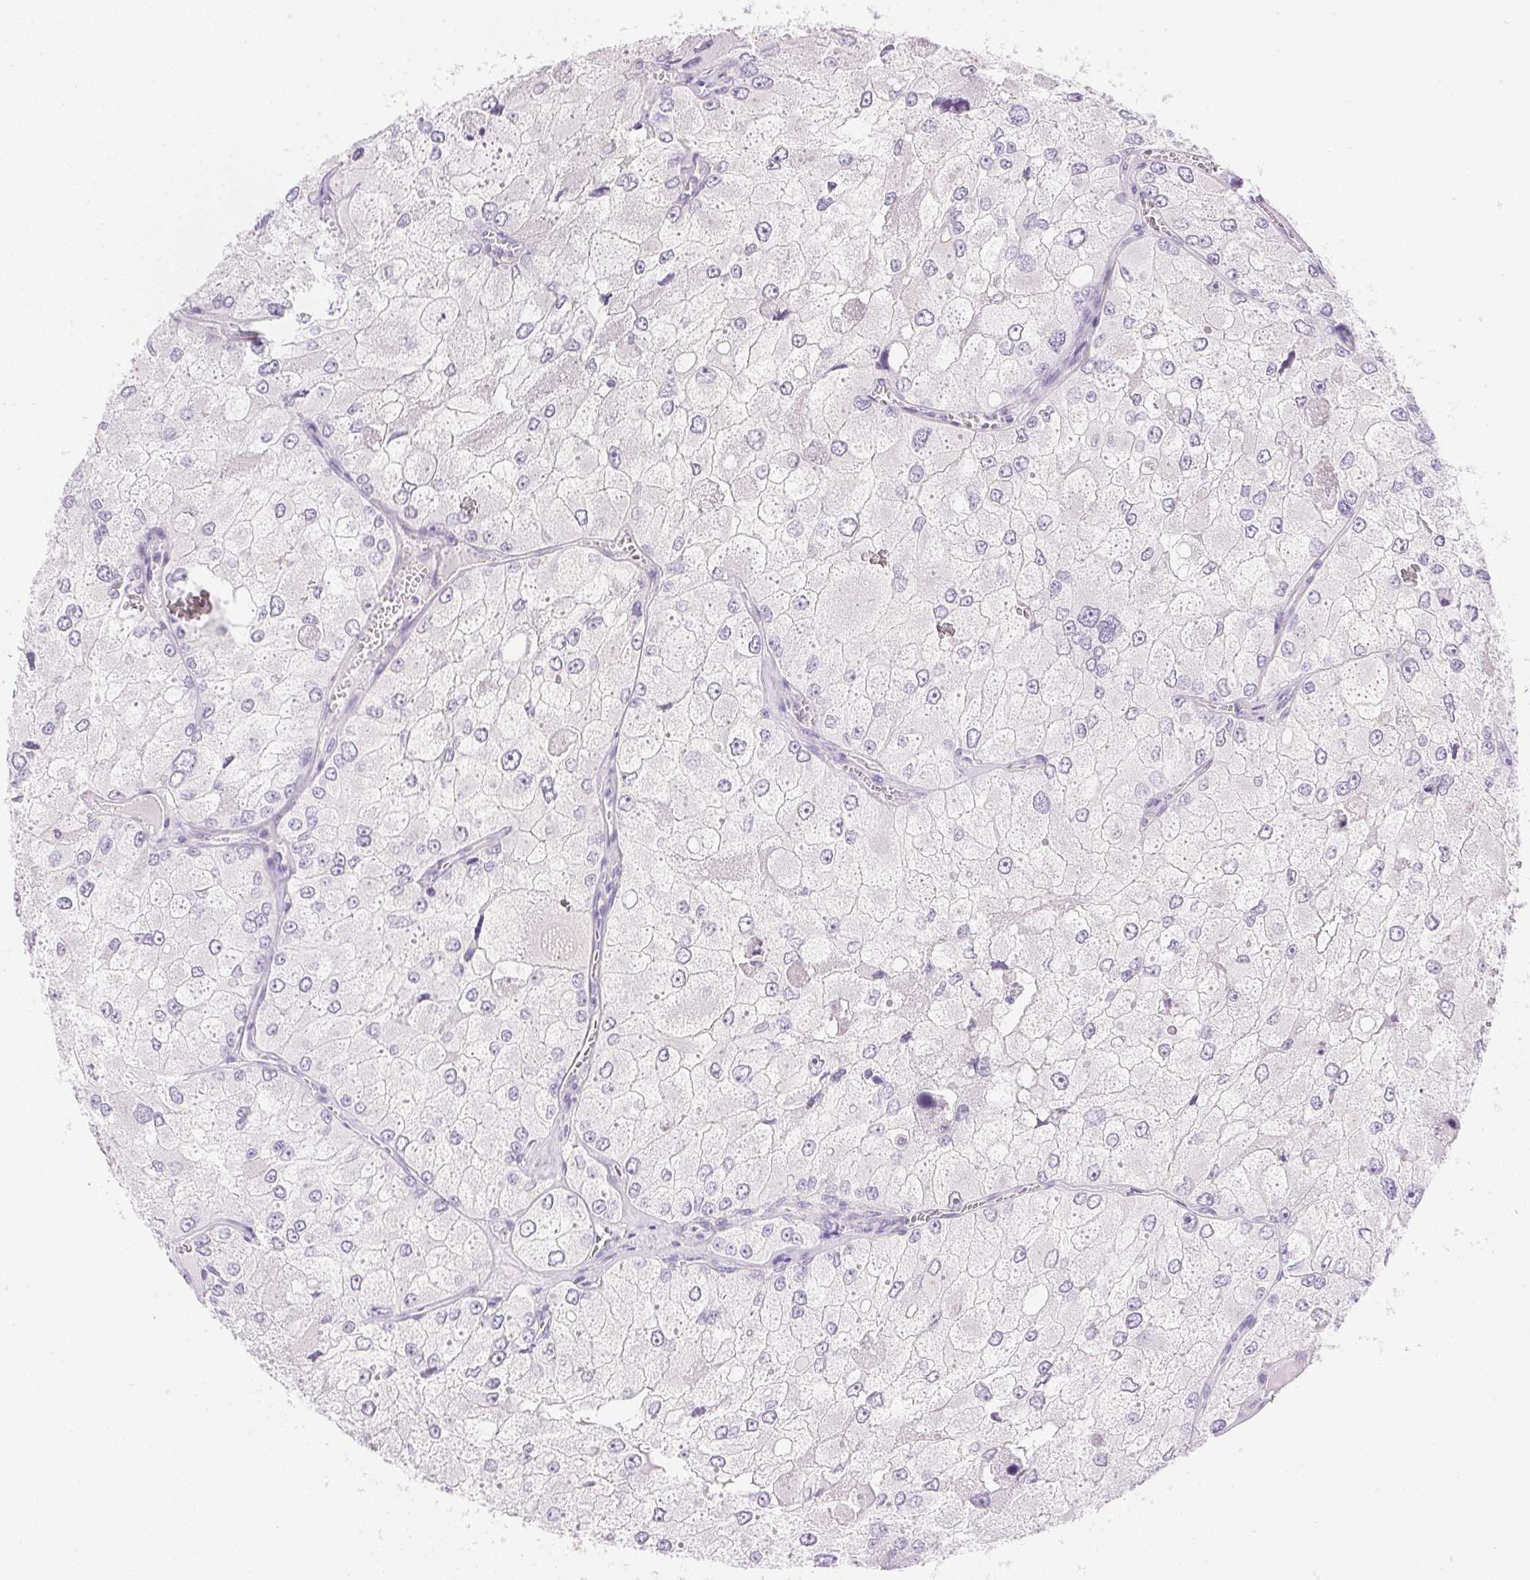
{"staining": {"intensity": "negative", "quantity": "none", "location": "none"}, "tissue": "renal cancer", "cell_type": "Tumor cells", "image_type": "cancer", "snomed": [{"axis": "morphology", "description": "Adenocarcinoma, NOS"}, {"axis": "topography", "description": "Kidney"}], "caption": "This is an immunohistochemistry (IHC) micrograph of renal cancer (adenocarcinoma). There is no staining in tumor cells.", "gene": "ATP6V1G3", "patient": {"sex": "female", "age": 70}}